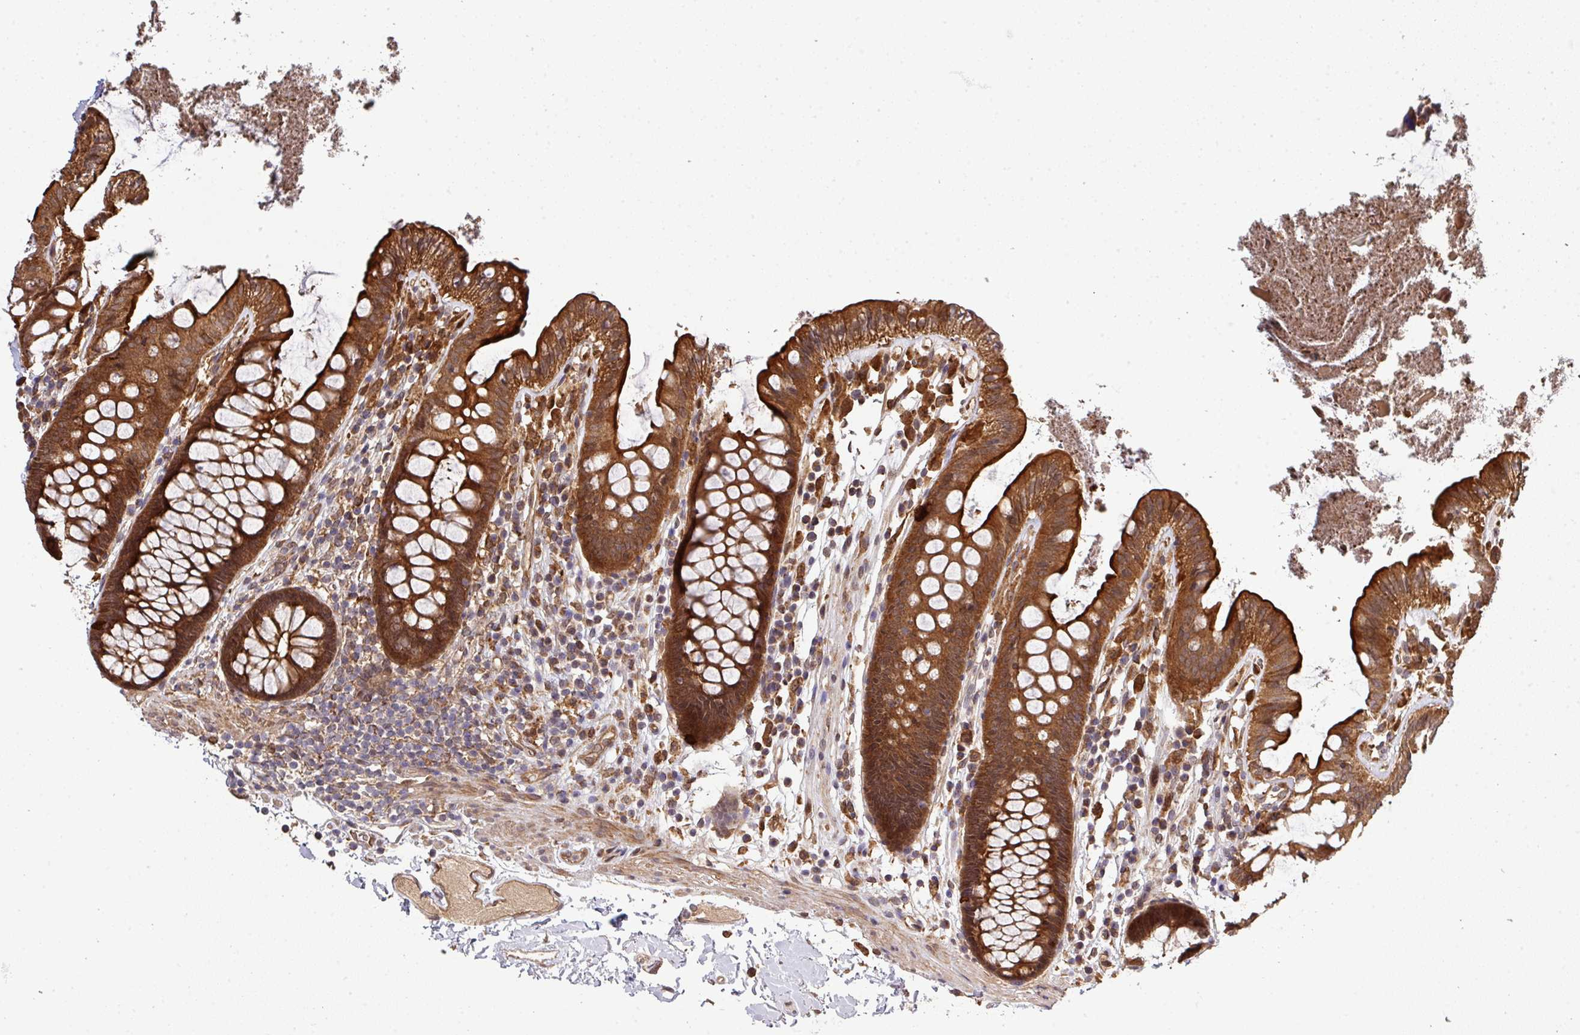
{"staining": {"intensity": "moderate", "quantity": ">75%", "location": "cytoplasmic/membranous"}, "tissue": "colon", "cell_type": "Endothelial cells", "image_type": "normal", "snomed": [{"axis": "morphology", "description": "Normal tissue, NOS"}, {"axis": "topography", "description": "Colon"}], "caption": "Protein analysis of benign colon shows moderate cytoplasmic/membranous expression in about >75% of endothelial cells.", "gene": "ARPIN", "patient": {"sex": "male", "age": 84}}